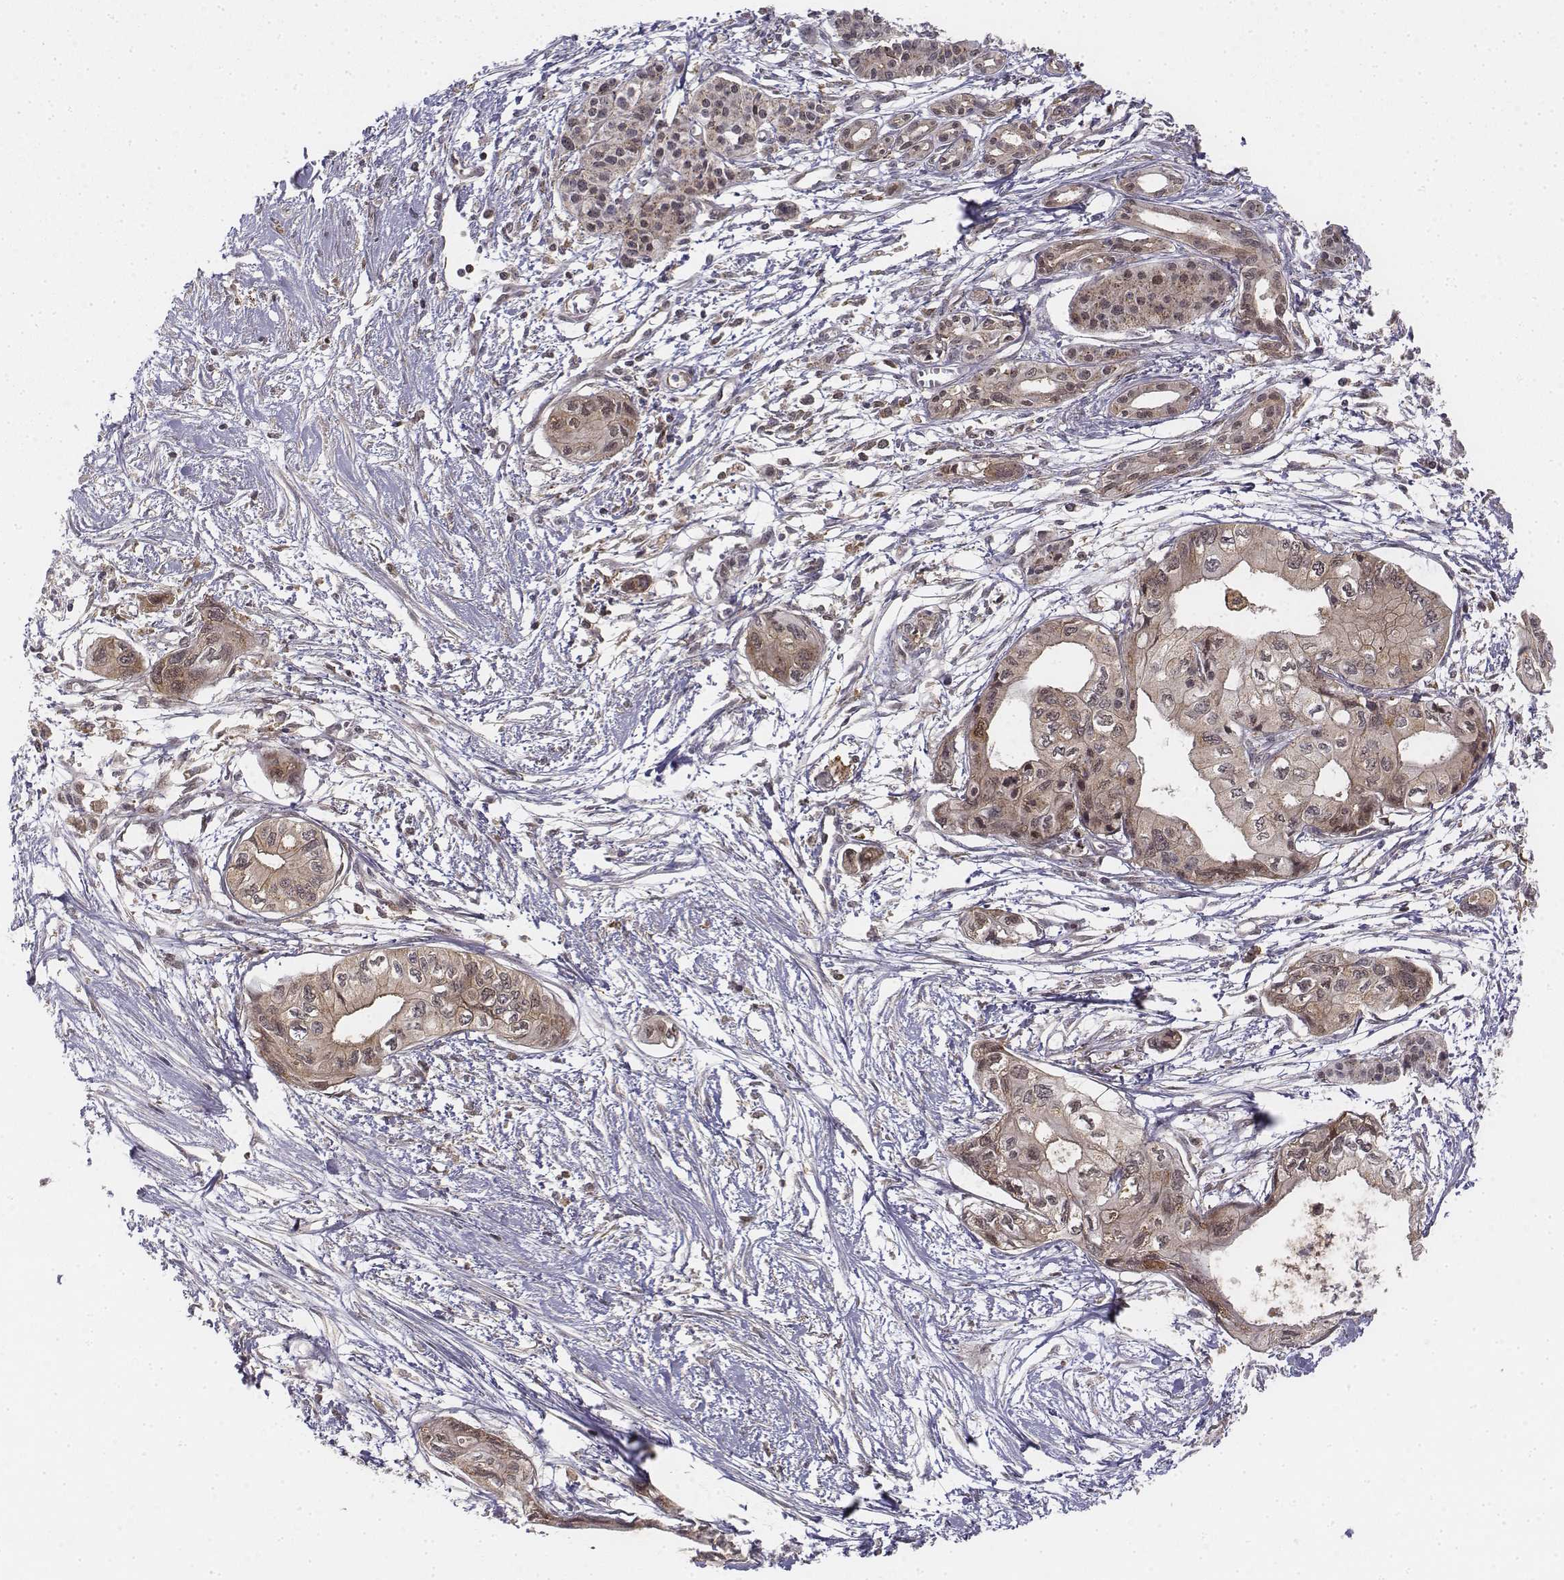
{"staining": {"intensity": "weak", "quantity": "25%-75%", "location": "cytoplasmic/membranous"}, "tissue": "pancreatic cancer", "cell_type": "Tumor cells", "image_type": "cancer", "snomed": [{"axis": "morphology", "description": "Adenocarcinoma, NOS"}, {"axis": "topography", "description": "Pancreas"}], "caption": "Immunohistochemistry (IHC) staining of pancreatic cancer, which displays low levels of weak cytoplasmic/membranous expression in approximately 25%-75% of tumor cells indicating weak cytoplasmic/membranous protein staining. The staining was performed using DAB (brown) for protein detection and nuclei were counterstained in hematoxylin (blue).", "gene": "ZFYVE19", "patient": {"sex": "female", "age": 76}}